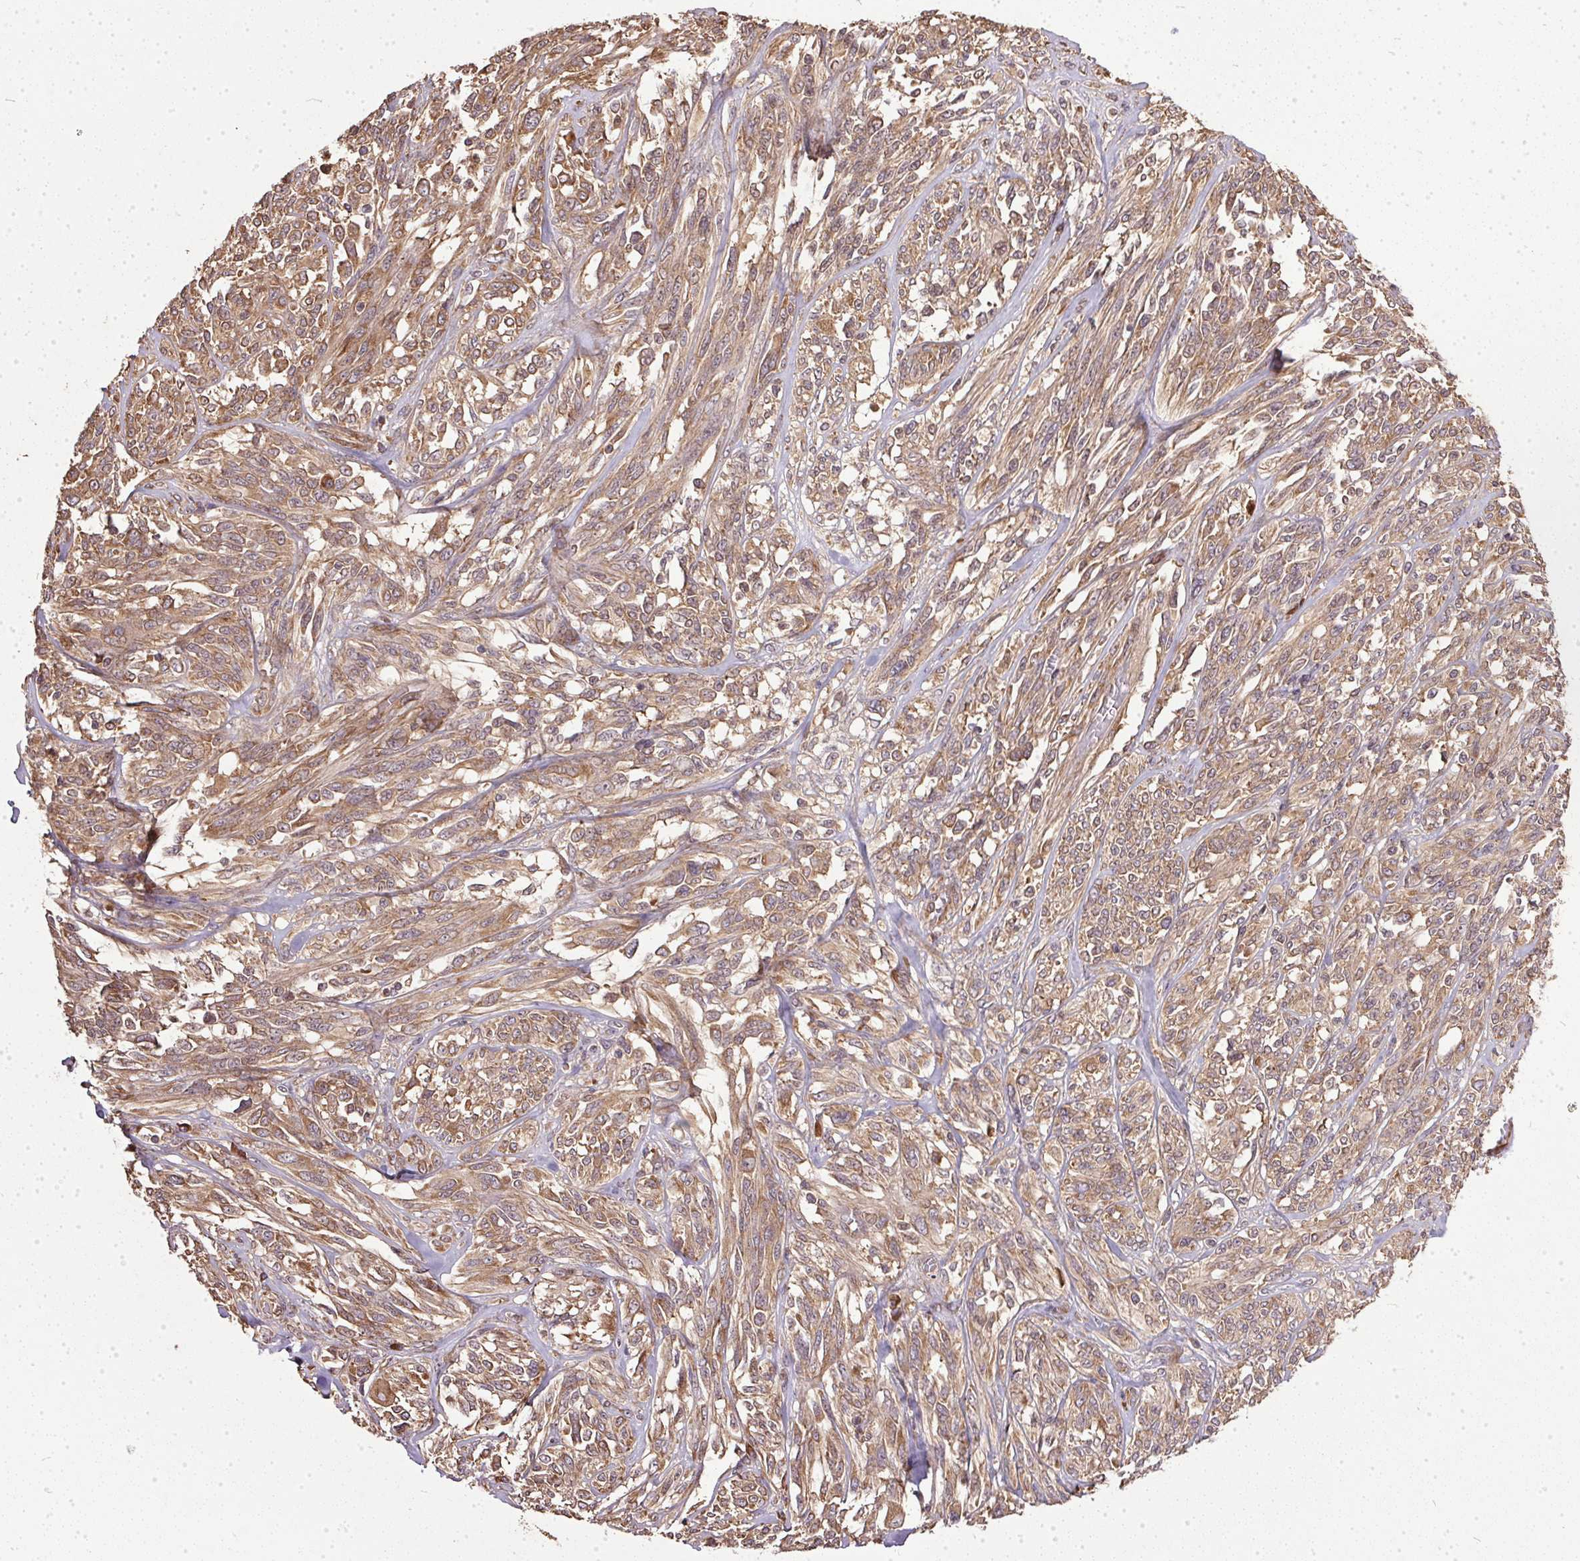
{"staining": {"intensity": "moderate", "quantity": ">75%", "location": "cytoplasmic/membranous"}, "tissue": "melanoma", "cell_type": "Tumor cells", "image_type": "cancer", "snomed": [{"axis": "morphology", "description": "Malignant melanoma, NOS"}, {"axis": "topography", "description": "Skin"}], "caption": "This photomicrograph shows malignant melanoma stained with immunohistochemistry to label a protein in brown. The cytoplasmic/membranous of tumor cells show moderate positivity for the protein. Nuclei are counter-stained blue.", "gene": "EIF2S1", "patient": {"sex": "female", "age": 91}}